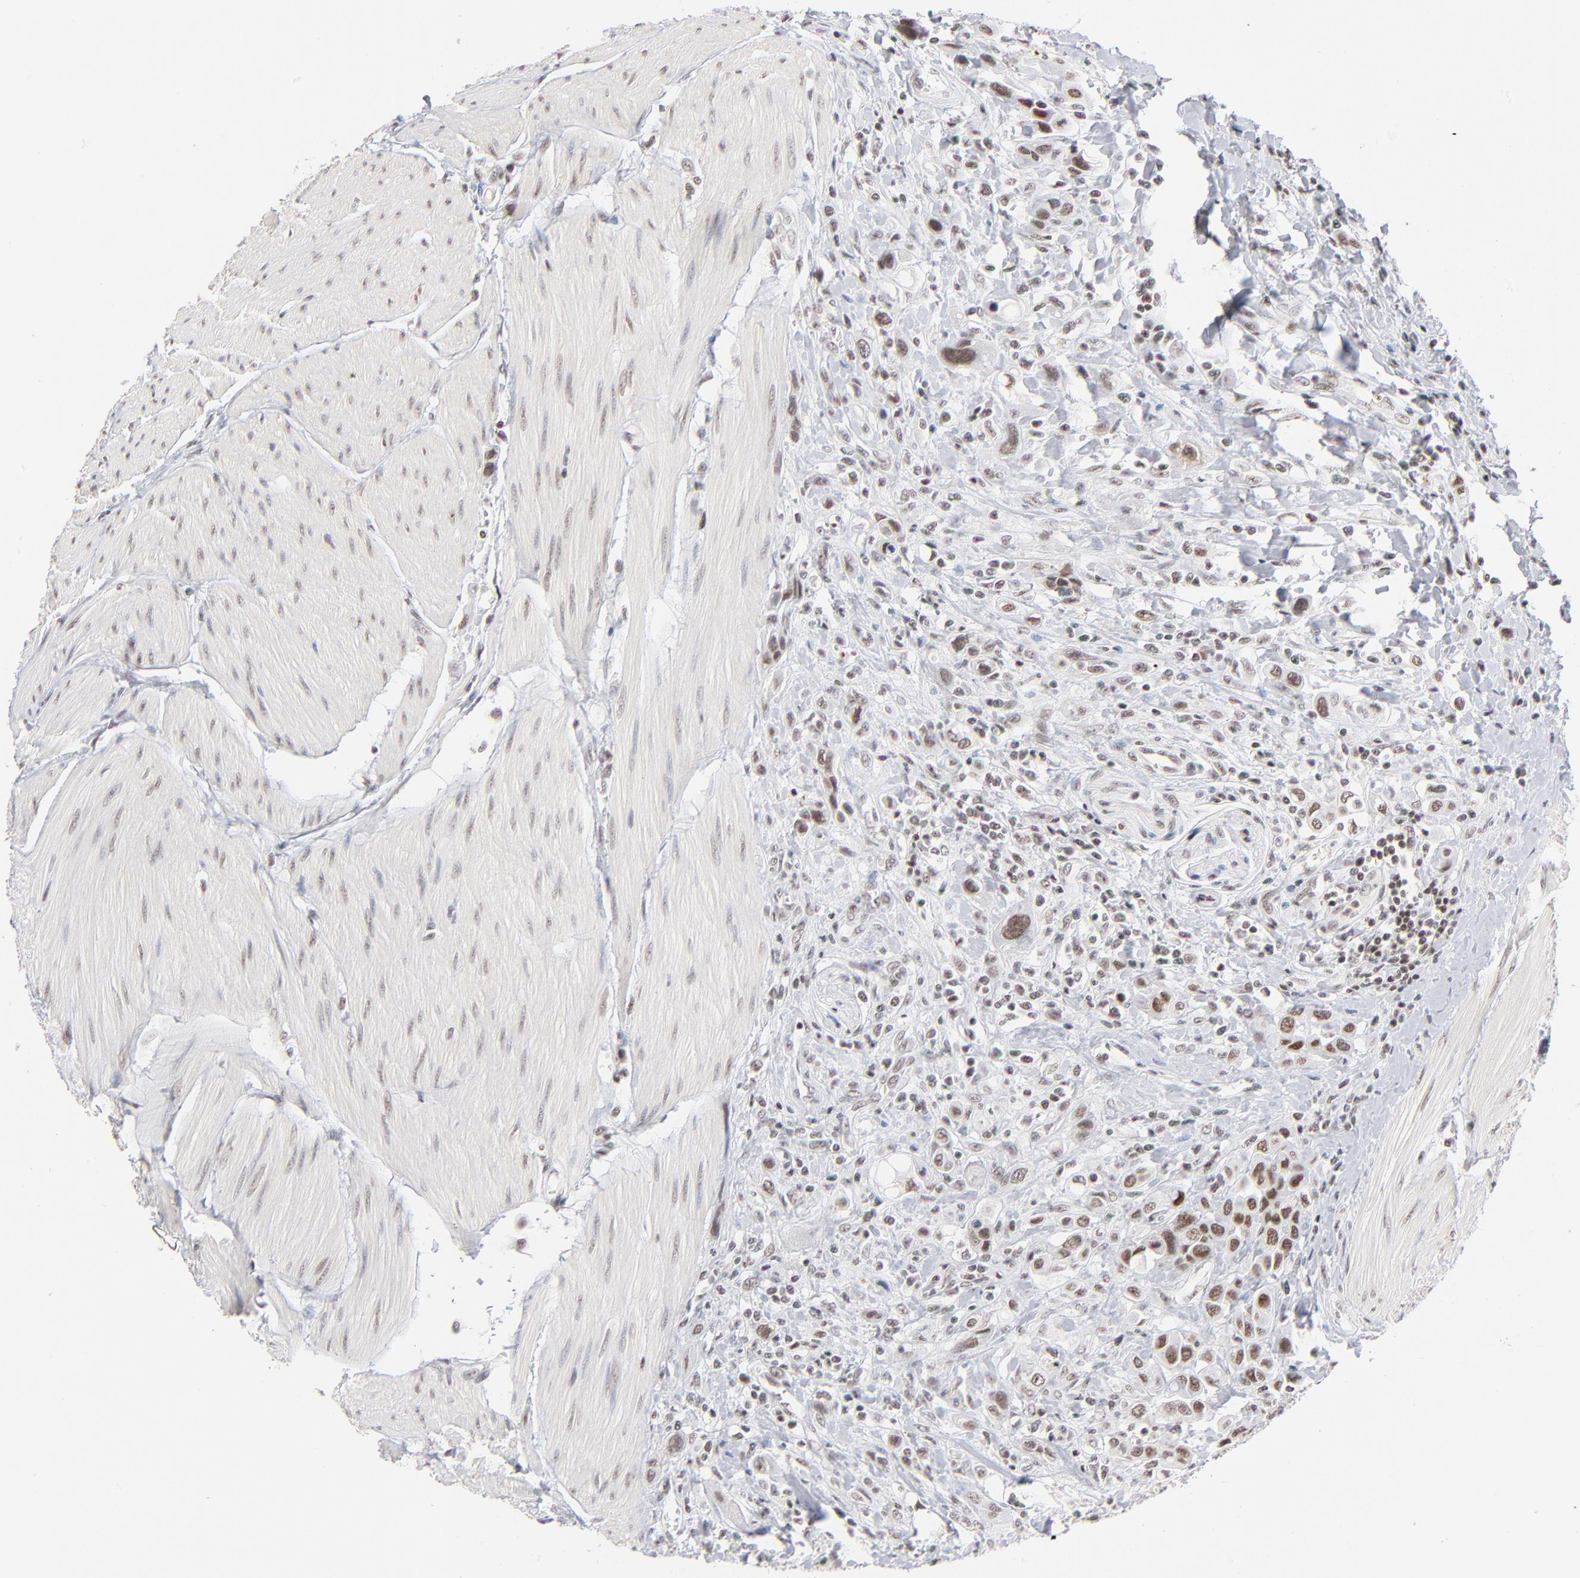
{"staining": {"intensity": "weak", "quantity": ">75%", "location": "nuclear"}, "tissue": "urothelial cancer", "cell_type": "Tumor cells", "image_type": "cancer", "snomed": [{"axis": "morphology", "description": "Urothelial carcinoma, High grade"}, {"axis": "topography", "description": "Urinary bladder"}], "caption": "Immunohistochemistry photomicrograph of neoplastic tissue: urothelial cancer stained using immunohistochemistry exhibits low levels of weak protein expression localized specifically in the nuclear of tumor cells, appearing as a nuclear brown color.", "gene": "ZNF143", "patient": {"sex": "male", "age": 50}}